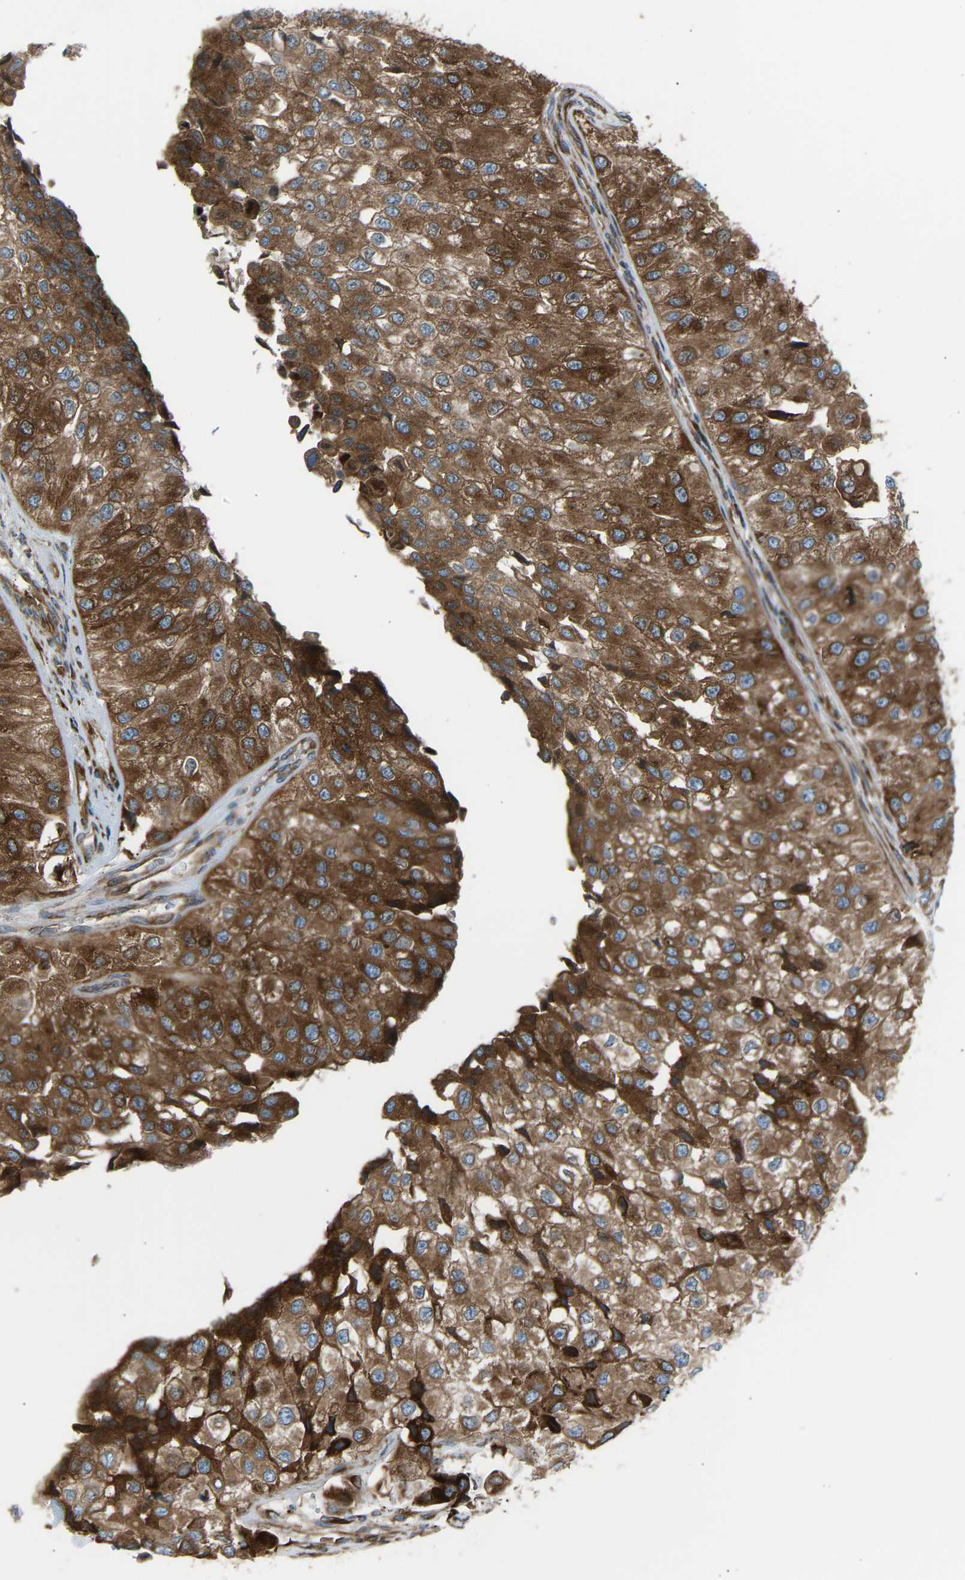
{"staining": {"intensity": "strong", "quantity": ">75%", "location": "cytoplasmic/membranous"}, "tissue": "urothelial cancer", "cell_type": "Tumor cells", "image_type": "cancer", "snomed": [{"axis": "morphology", "description": "Urothelial carcinoma, High grade"}, {"axis": "topography", "description": "Kidney"}, {"axis": "topography", "description": "Urinary bladder"}], "caption": "This micrograph shows immunohistochemistry staining of human urothelial carcinoma (high-grade), with high strong cytoplasmic/membranous staining in approximately >75% of tumor cells.", "gene": "VPS41", "patient": {"sex": "male", "age": 77}}